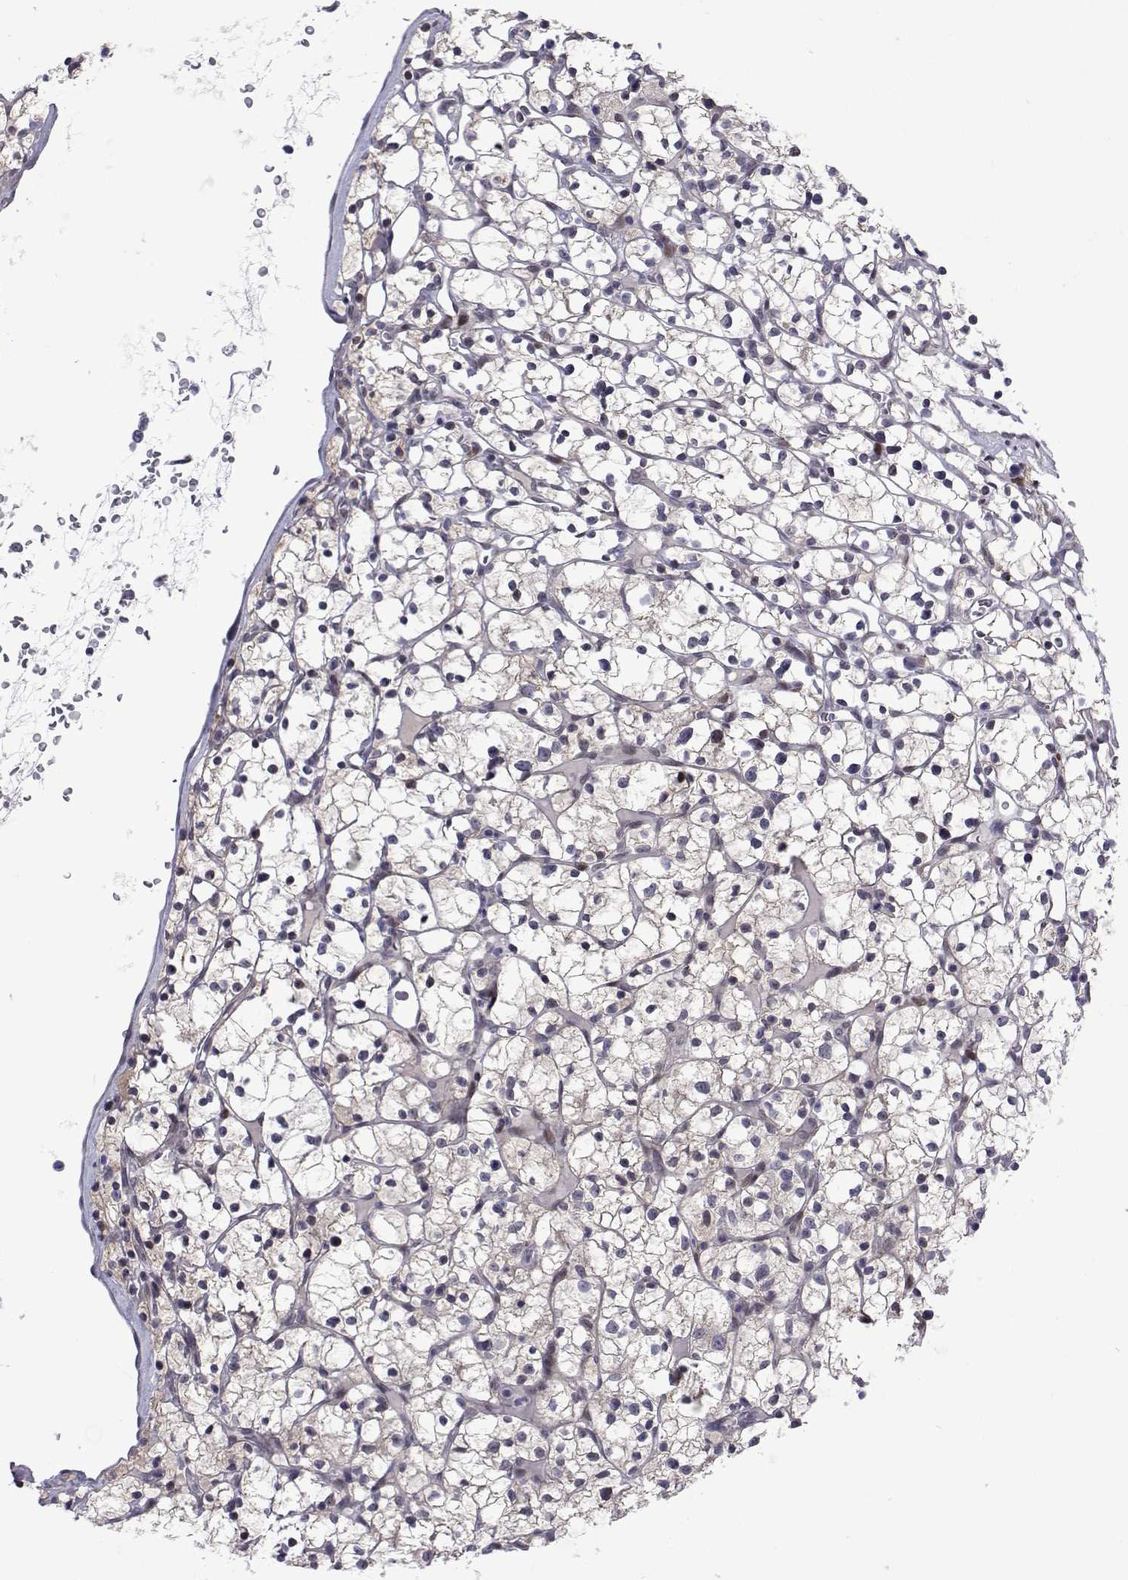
{"staining": {"intensity": "negative", "quantity": "none", "location": "none"}, "tissue": "renal cancer", "cell_type": "Tumor cells", "image_type": "cancer", "snomed": [{"axis": "morphology", "description": "Adenocarcinoma, NOS"}, {"axis": "topography", "description": "Kidney"}], "caption": "DAB immunohistochemical staining of human adenocarcinoma (renal) shows no significant positivity in tumor cells.", "gene": "EFCAB3", "patient": {"sex": "female", "age": 64}}